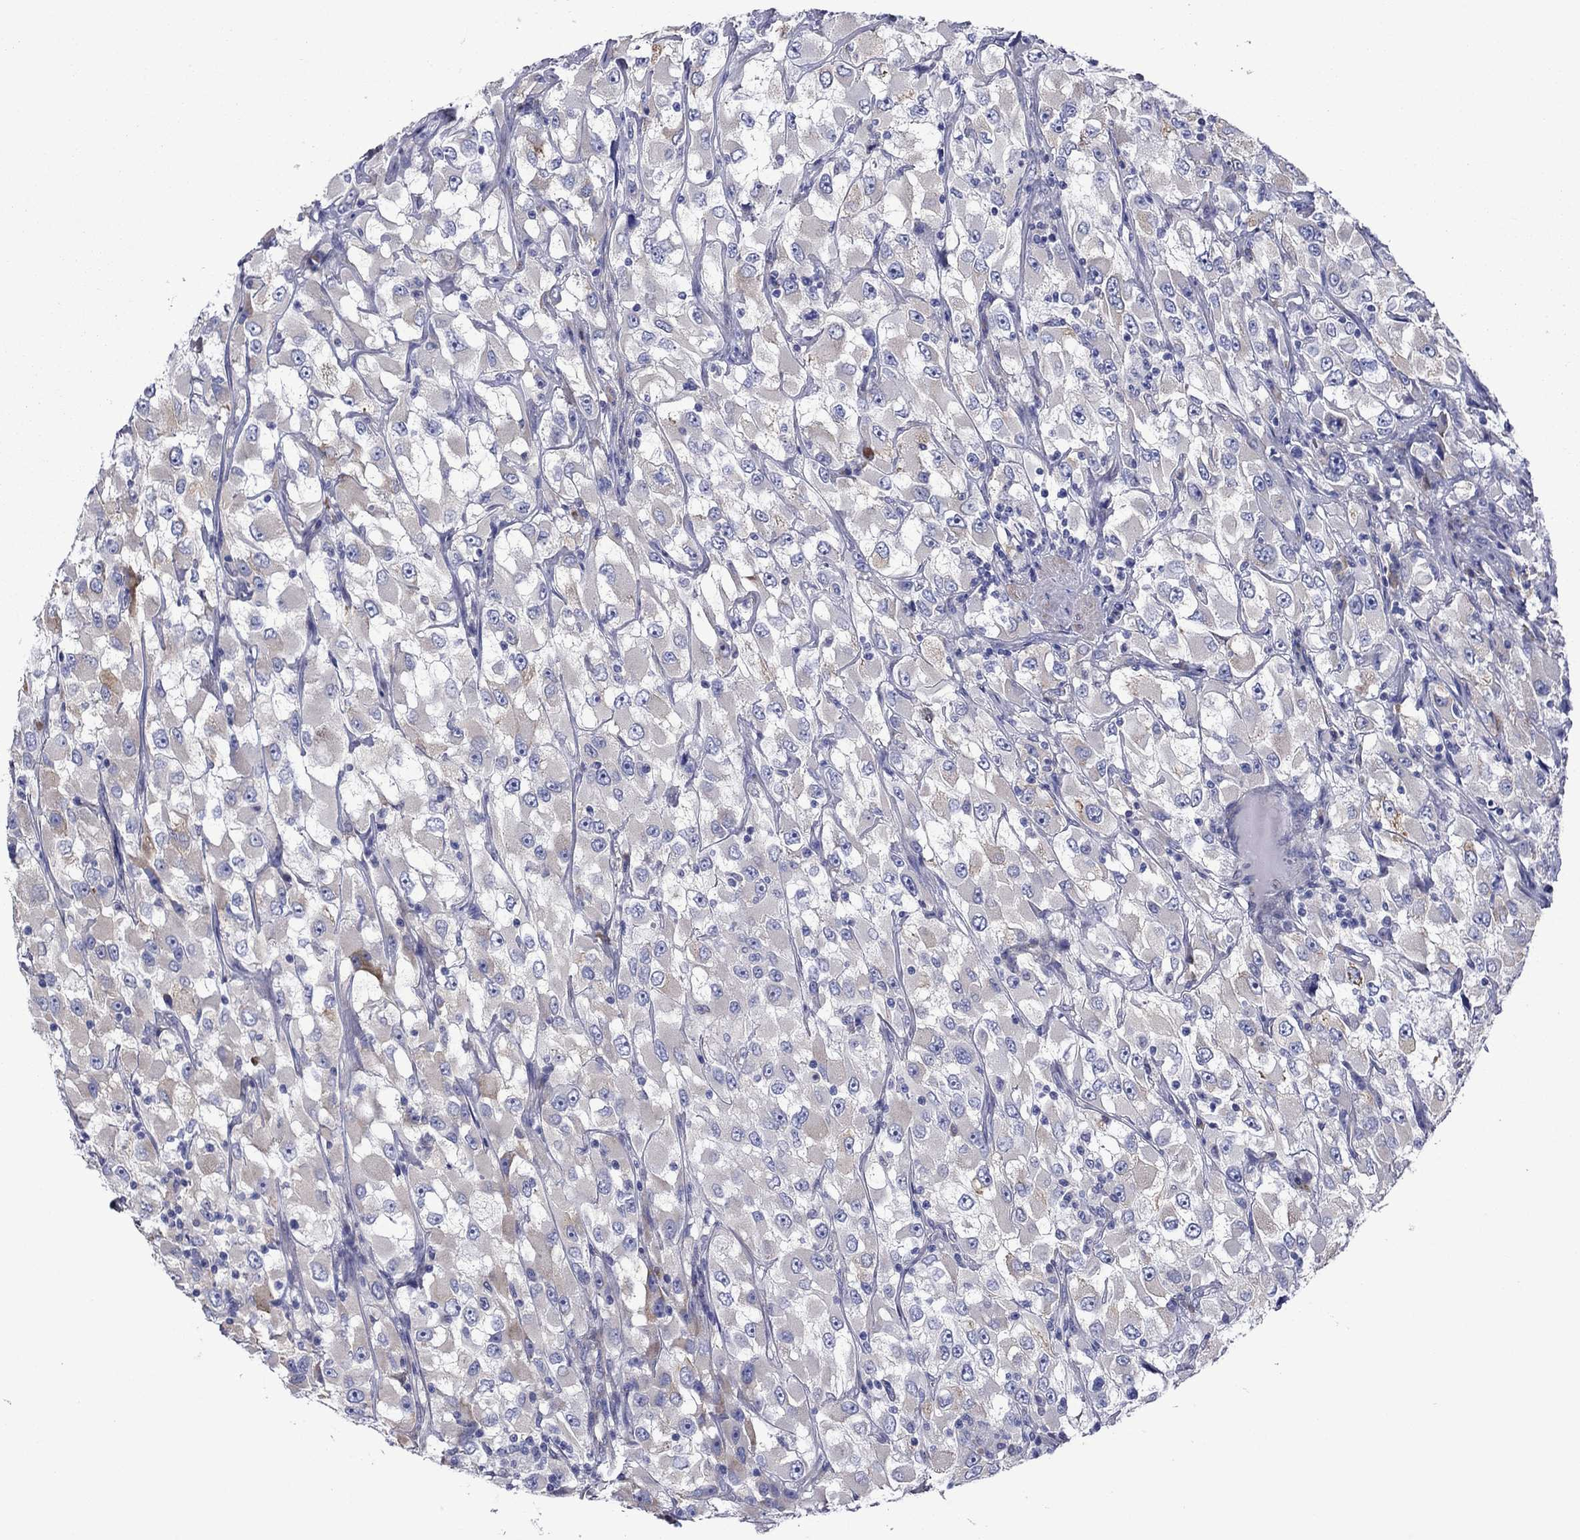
{"staining": {"intensity": "negative", "quantity": "none", "location": "none"}, "tissue": "renal cancer", "cell_type": "Tumor cells", "image_type": "cancer", "snomed": [{"axis": "morphology", "description": "Adenocarcinoma, NOS"}, {"axis": "topography", "description": "Kidney"}], "caption": "Renal adenocarcinoma stained for a protein using immunohistochemistry shows no positivity tumor cells.", "gene": "HSPG2", "patient": {"sex": "female", "age": 52}}